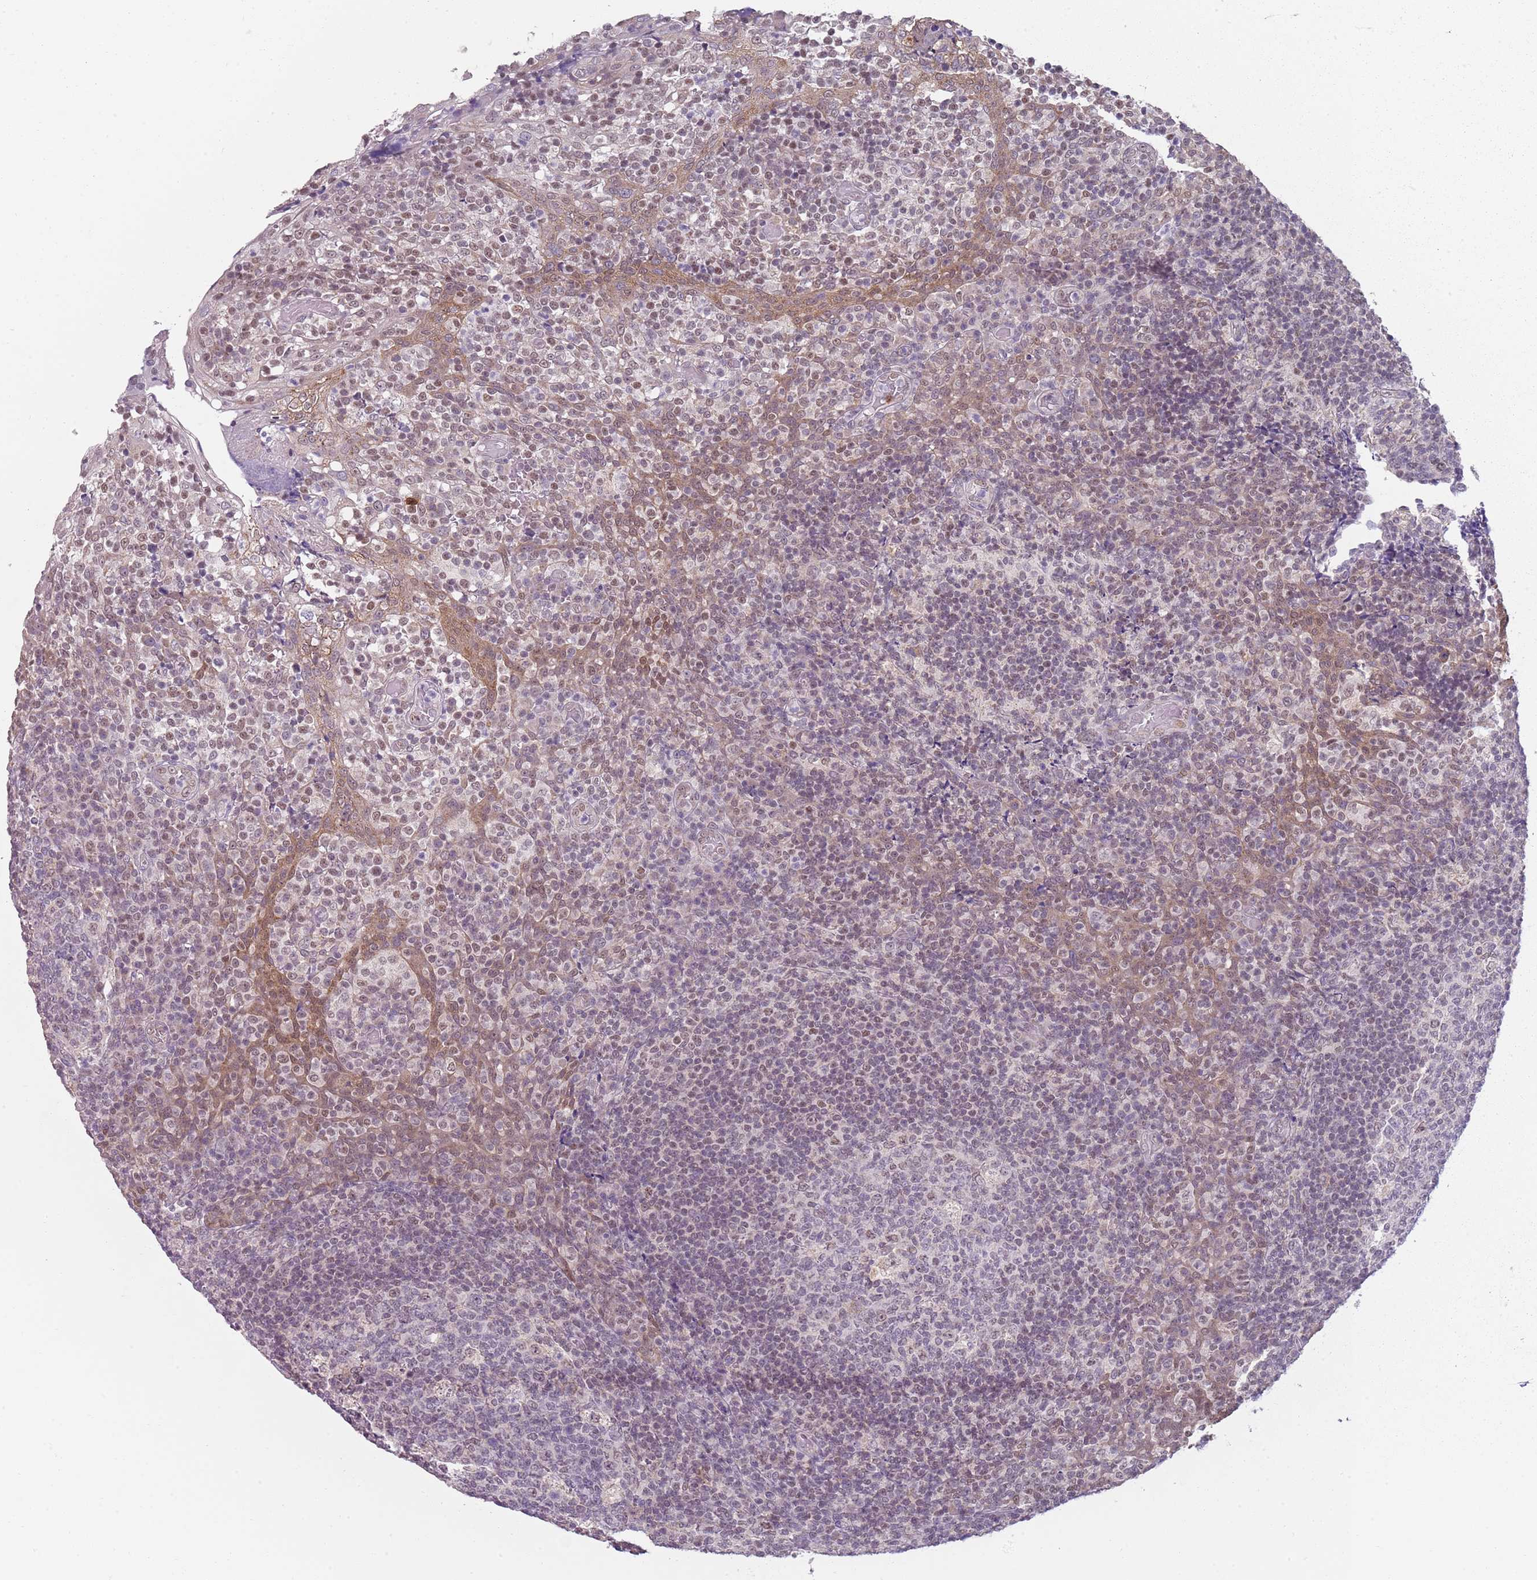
{"staining": {"intensity": "negative", "quantity": "none", "location": "none"}, "tissue": "tonsil", "cell_type": "Germinal center cells", "image_type": "normal", "snomed": [{"axis": "morphology", "description": "Normal tissue, NOS"}, {"axis": "topography", "description": "Tonsil"}], "caption": "Photomicrograph shows no protein staining in germinal center cells of normal tonsil.", "gene": "SMARCAL1", "patient": {"sex": "female", "age": 19}}